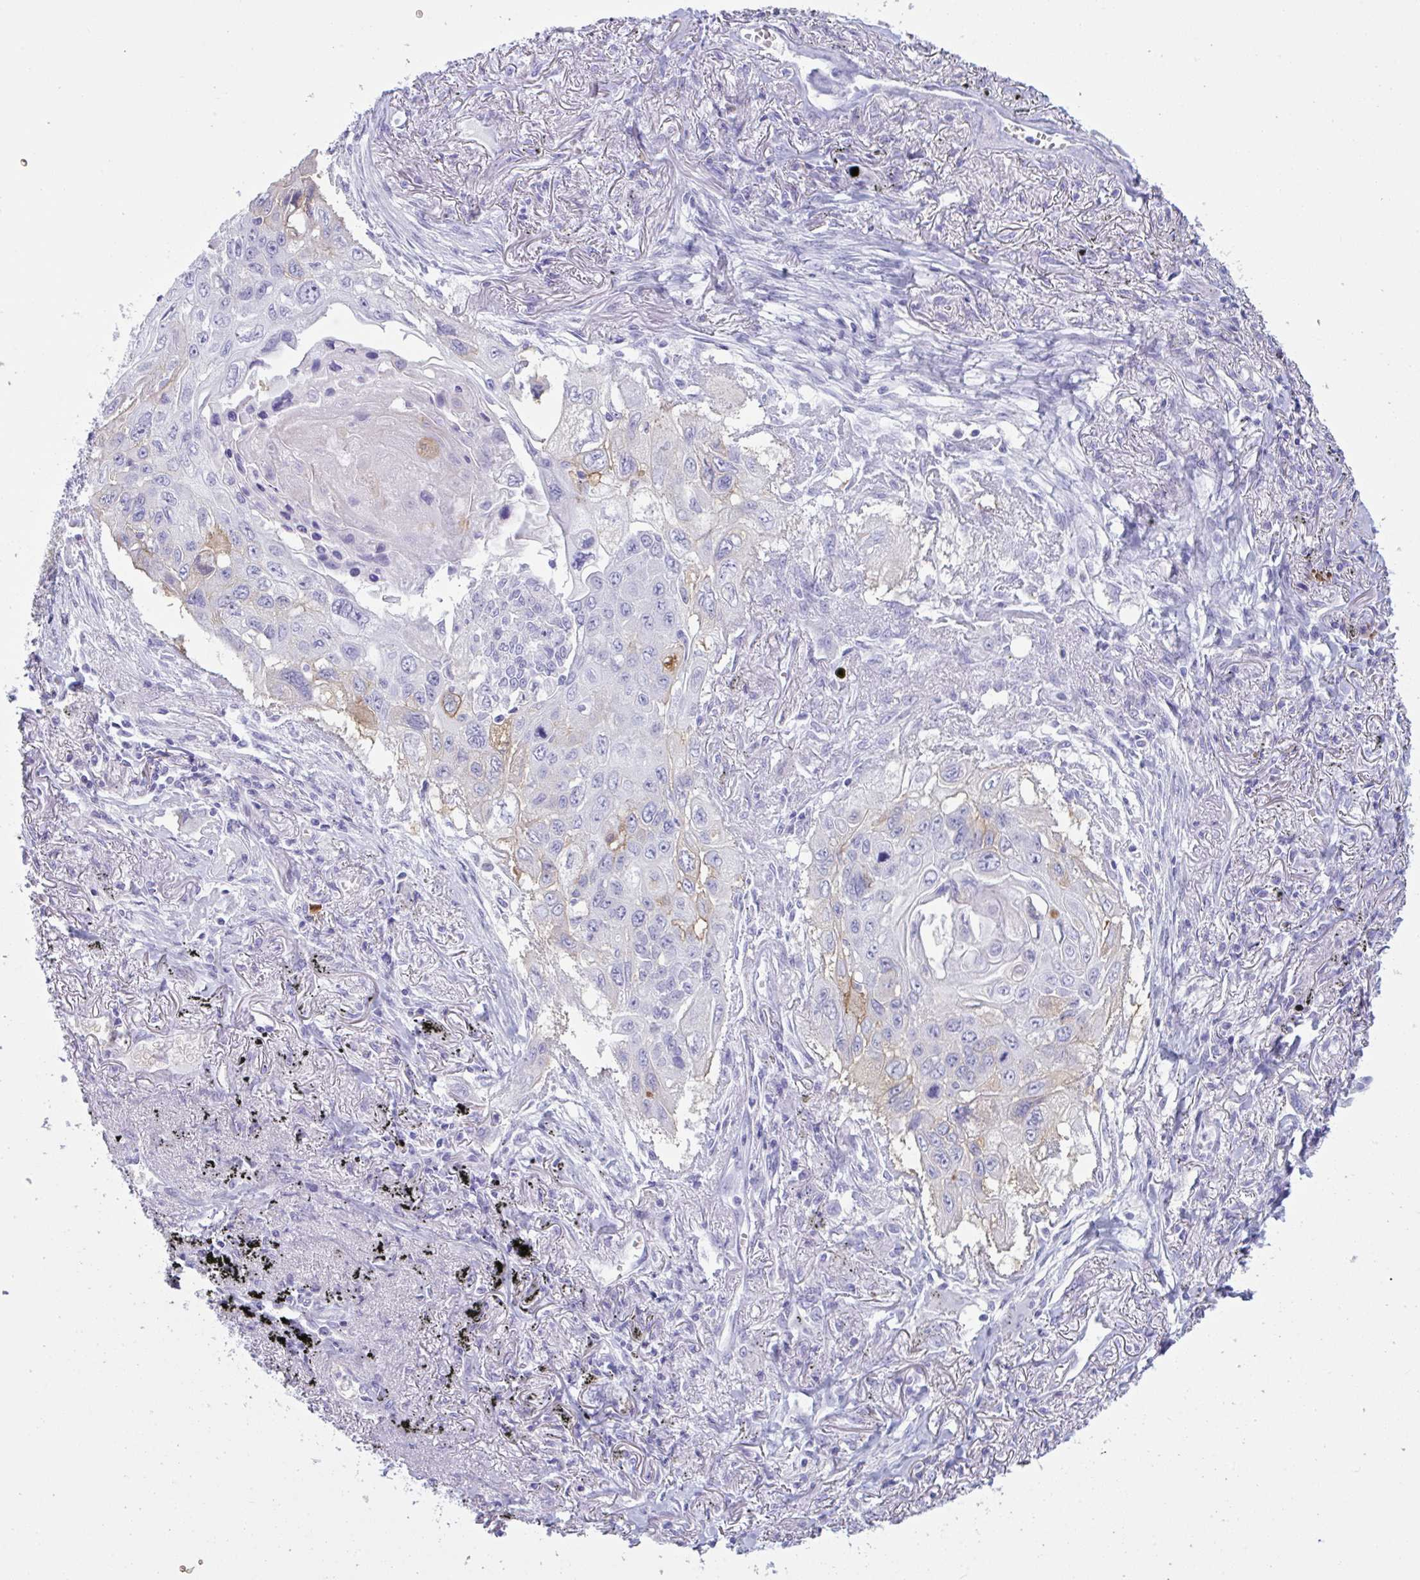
{"staining": {"intensity": "weak", "quantity": "<25%", "location": "cytoplasmic/membranous"}, "tissue": "lung cancer", "cell_type": "Tumor cells", "image_type": "cancer", "snomed": [{"axis": "morphology", "description": "Squamous cell carcinoma, NOS"}, {"axis": "topography", "description": "Lung"}], "caption": "A photomicrograph of human squamous cell carcinoma (lung) is negative for staining in tumor cells.", "gene": "SLC2A1", "patient": {"sex": "male", "age": 75}}